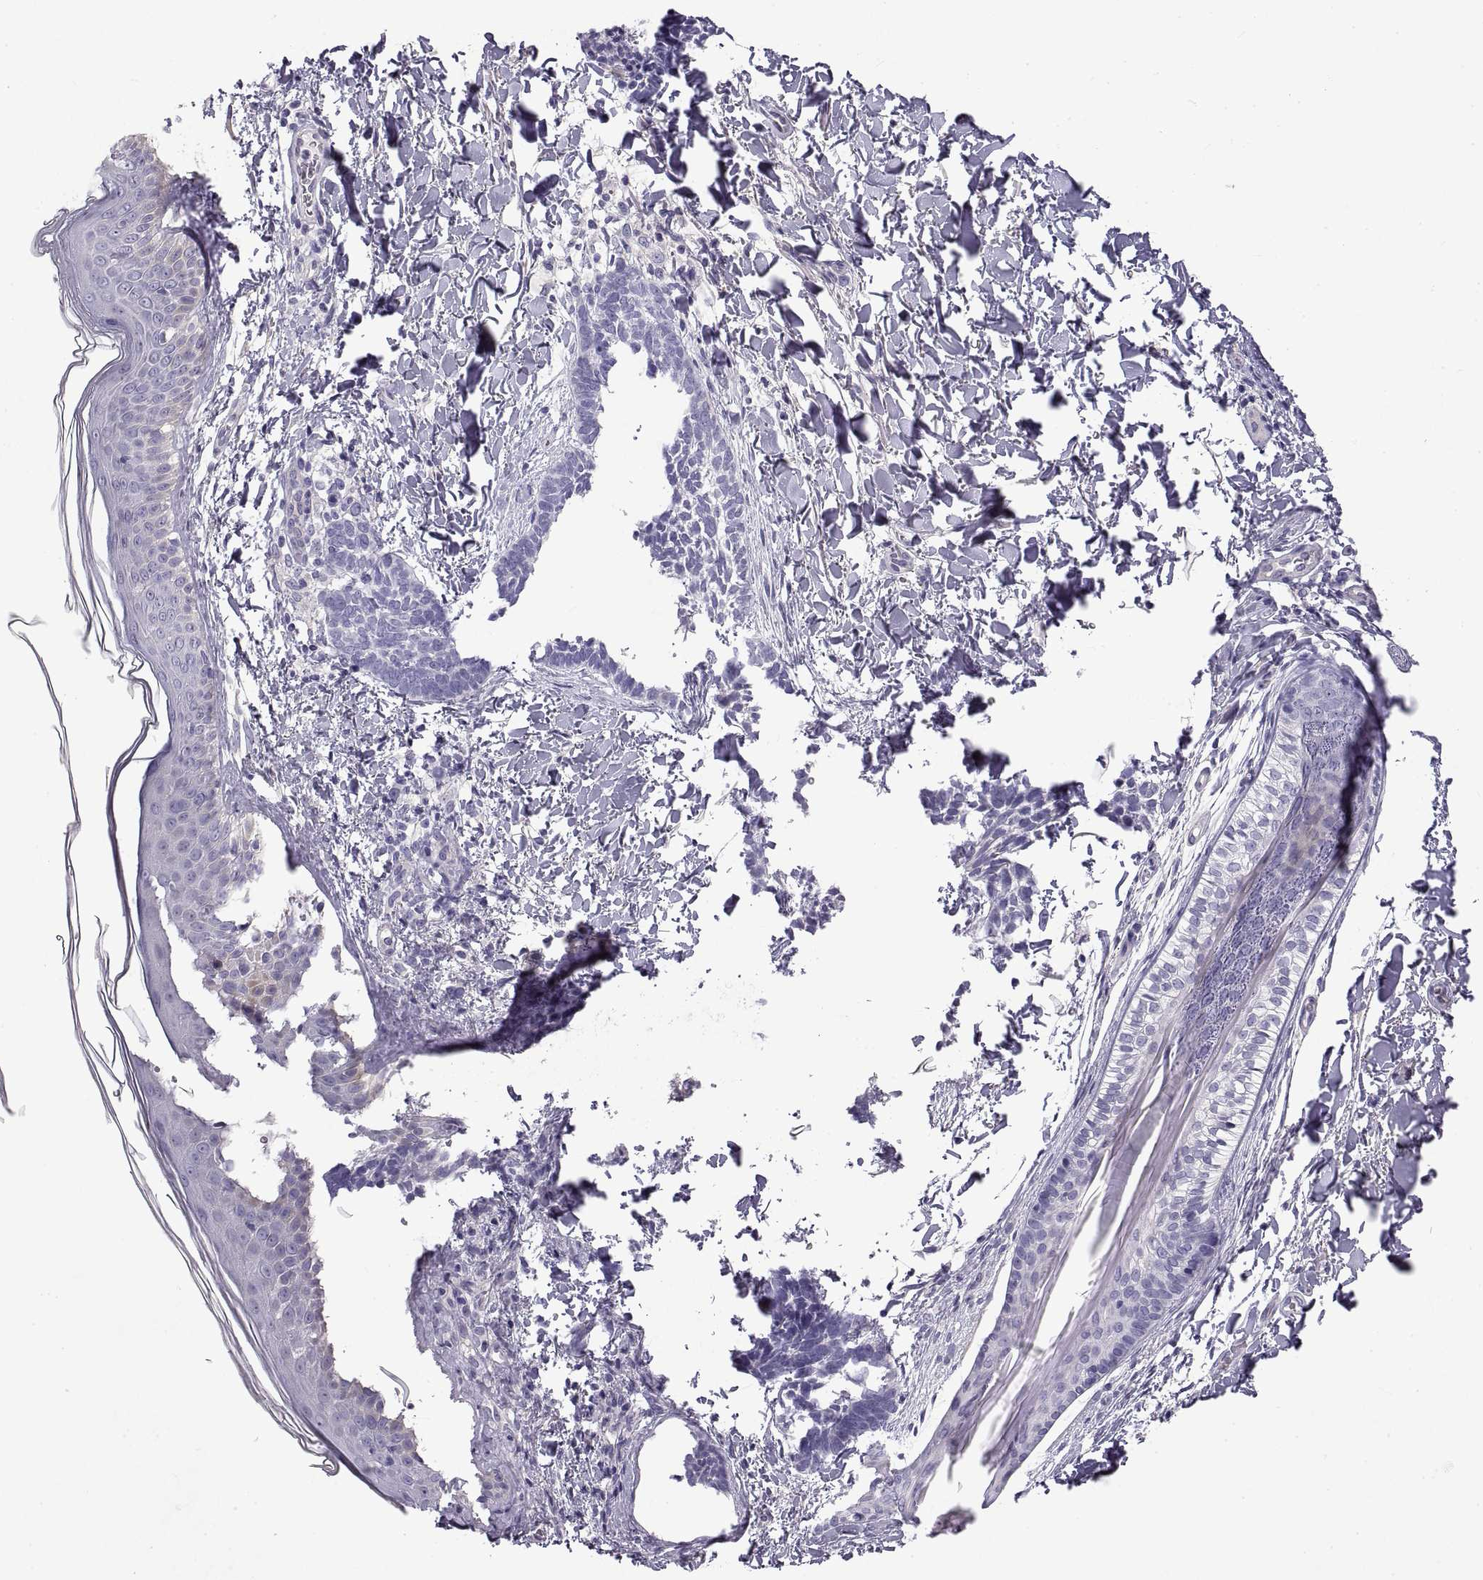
{"staining": {"intensity": "negative", "quantity": "none", "location": "none"}, "tissue": "skin cancer", "cell_type": "Tumor cells", "image_type": "cancer", "snomed": [{"axis": "morphology", "description": "Normal tissue, NOS"}, {"axis": "morphology", "description": "Basal cell carcinoma"}, {"axis": "topography", "description": "Skin"}], "caption": "This micrograph is of skin cancer (basal cell carcinoma) stained with immunohistochemistry to label a protein in brown with the nuclei are counter-stained blue. There is no expression in tumor cells.", "gene": "CRYBB3", "patient": {"sex": "male", "age": 46}}